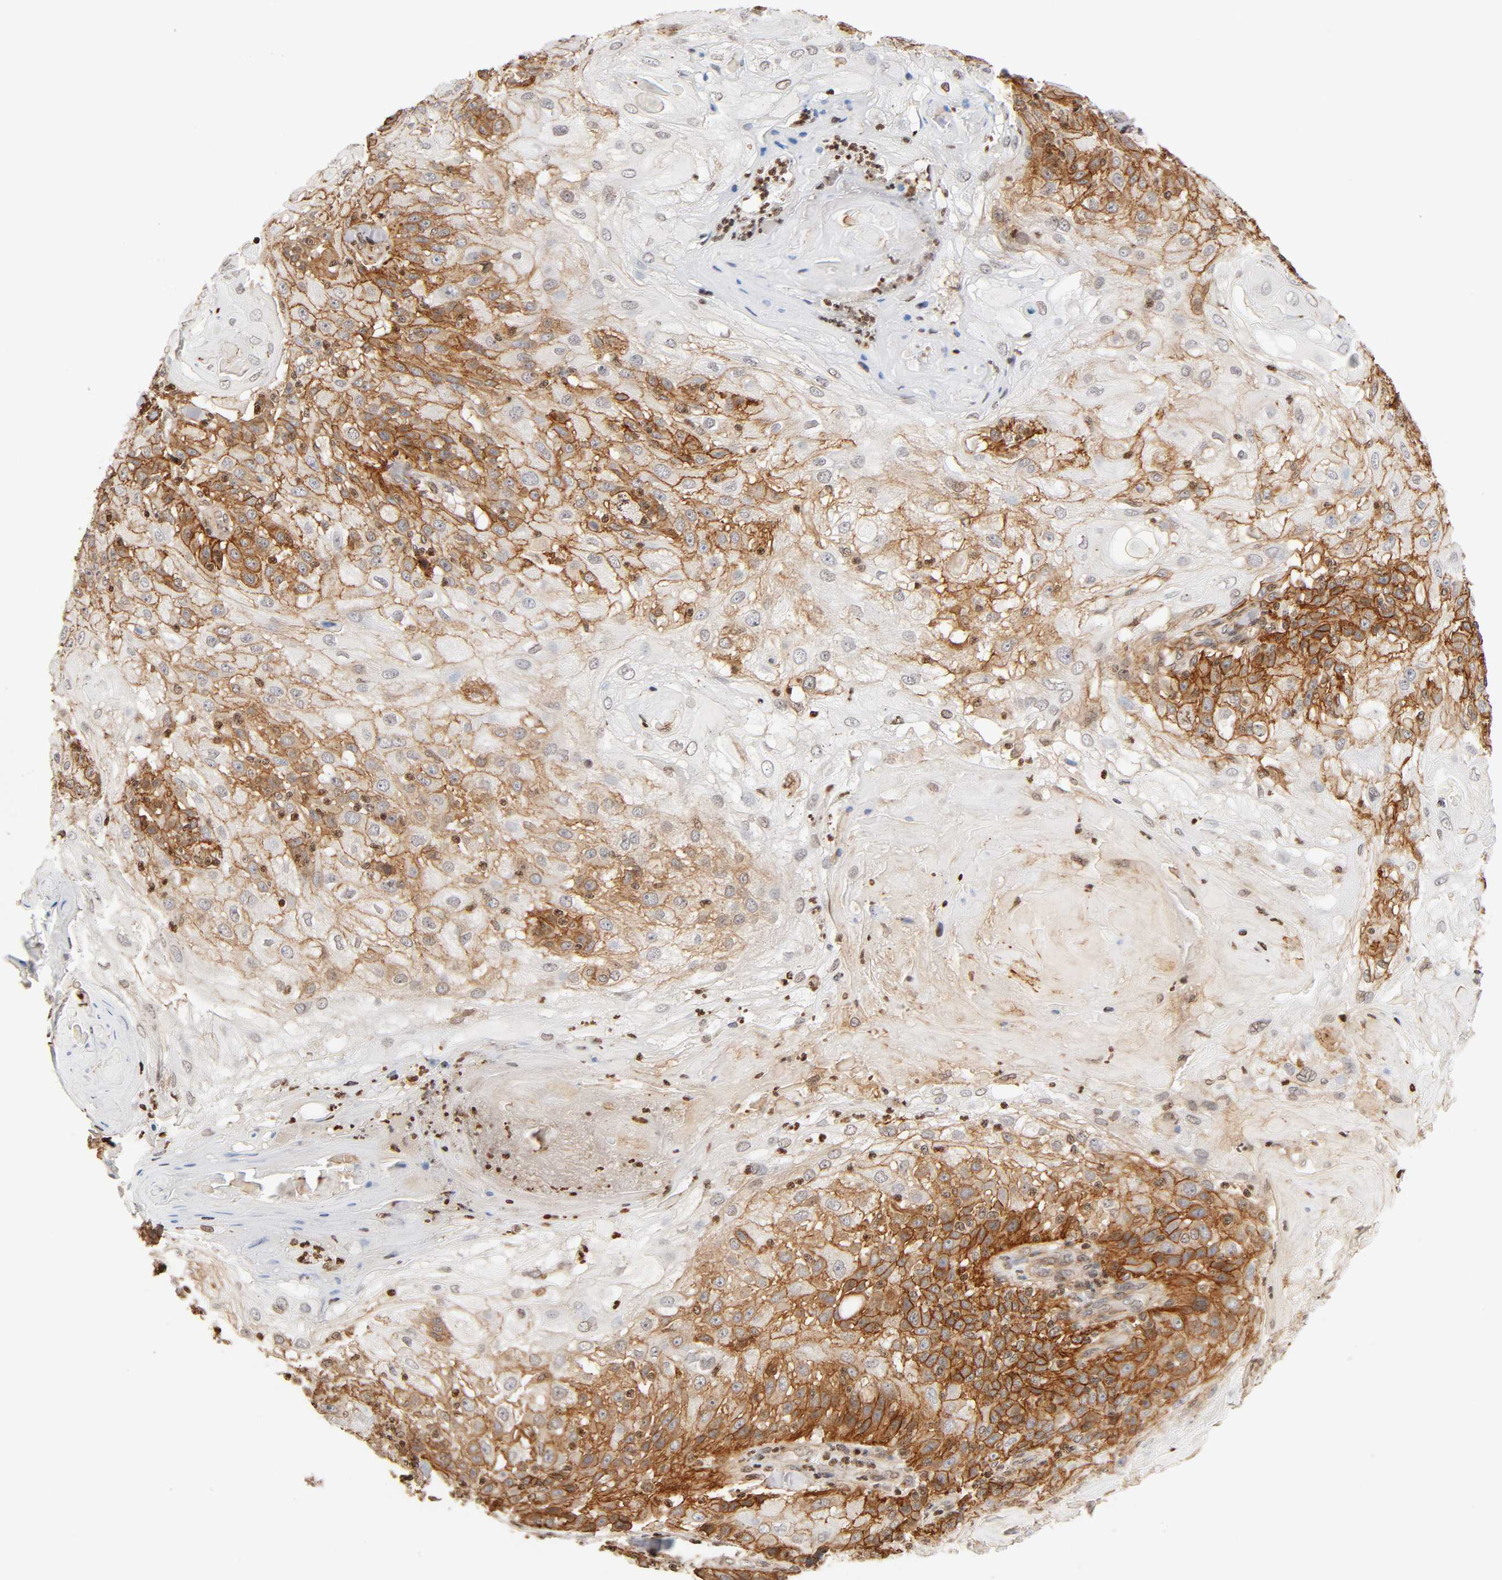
{"staining": {"intensity": "moderate", "quantity": "25%-75%", "location": "cytoplasmic/membranous"}, "tissue": "skin cancer", "cell_type": "Tumor cells", "image_type": "cancer", "snomed": [{"axis": "morphology", "description": "Normal tissue, NOS"}, {"axis": "morphology", "description": "Squamous cell carcinoma, NOS"}, {"axis": "topography", "description": "Skin"}], "caption": "Protein expression analysis of squamous cell carcinoma (skin) shows moderate cytoplasmic/membranous expression in approximately 25%-75% of tumor cells.", "gene": "ITGAV", "patient": {"sex": "female", "age": 83}}